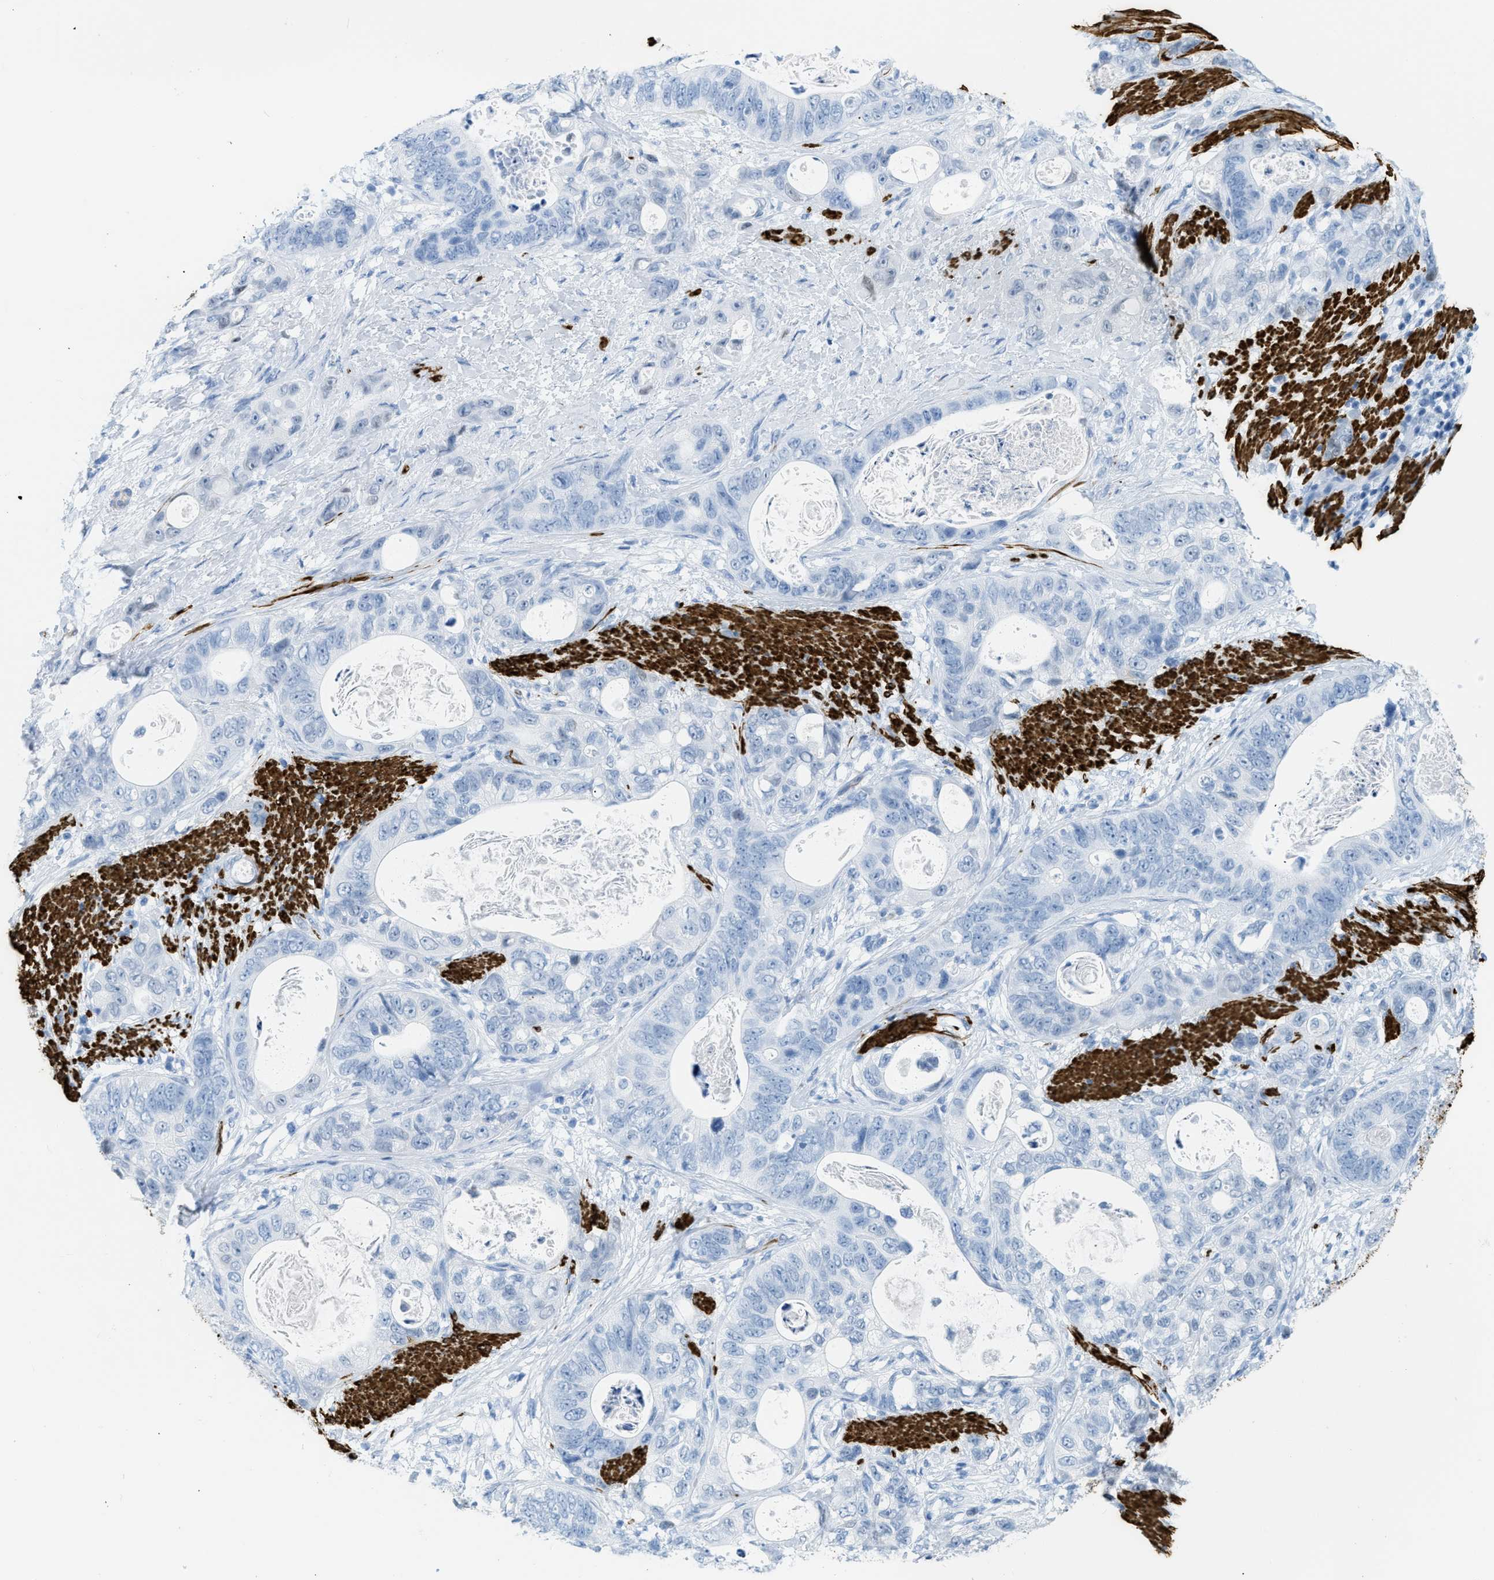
{"staining": {"intensity": "negative", "quantity": "none", "location": "none"}, "tissue": "stomach cancer", "cell_type": "Tumor cells", "image_type": "cancer", "snomed": [{"axis": "morphology", "description": "Normal tissue, NOS"}, {"axis": "morphology", "description": "Adenocarcinoma, NOS"}, {"axis": "topography", "description": "Stomach"}], "caption": "A micrograph of adenocarcinoma (stomach) stained for a protein displays no brown staining in tumor cells.", "gene": "DES", "patient": {"sex": "female", "age": 89}}